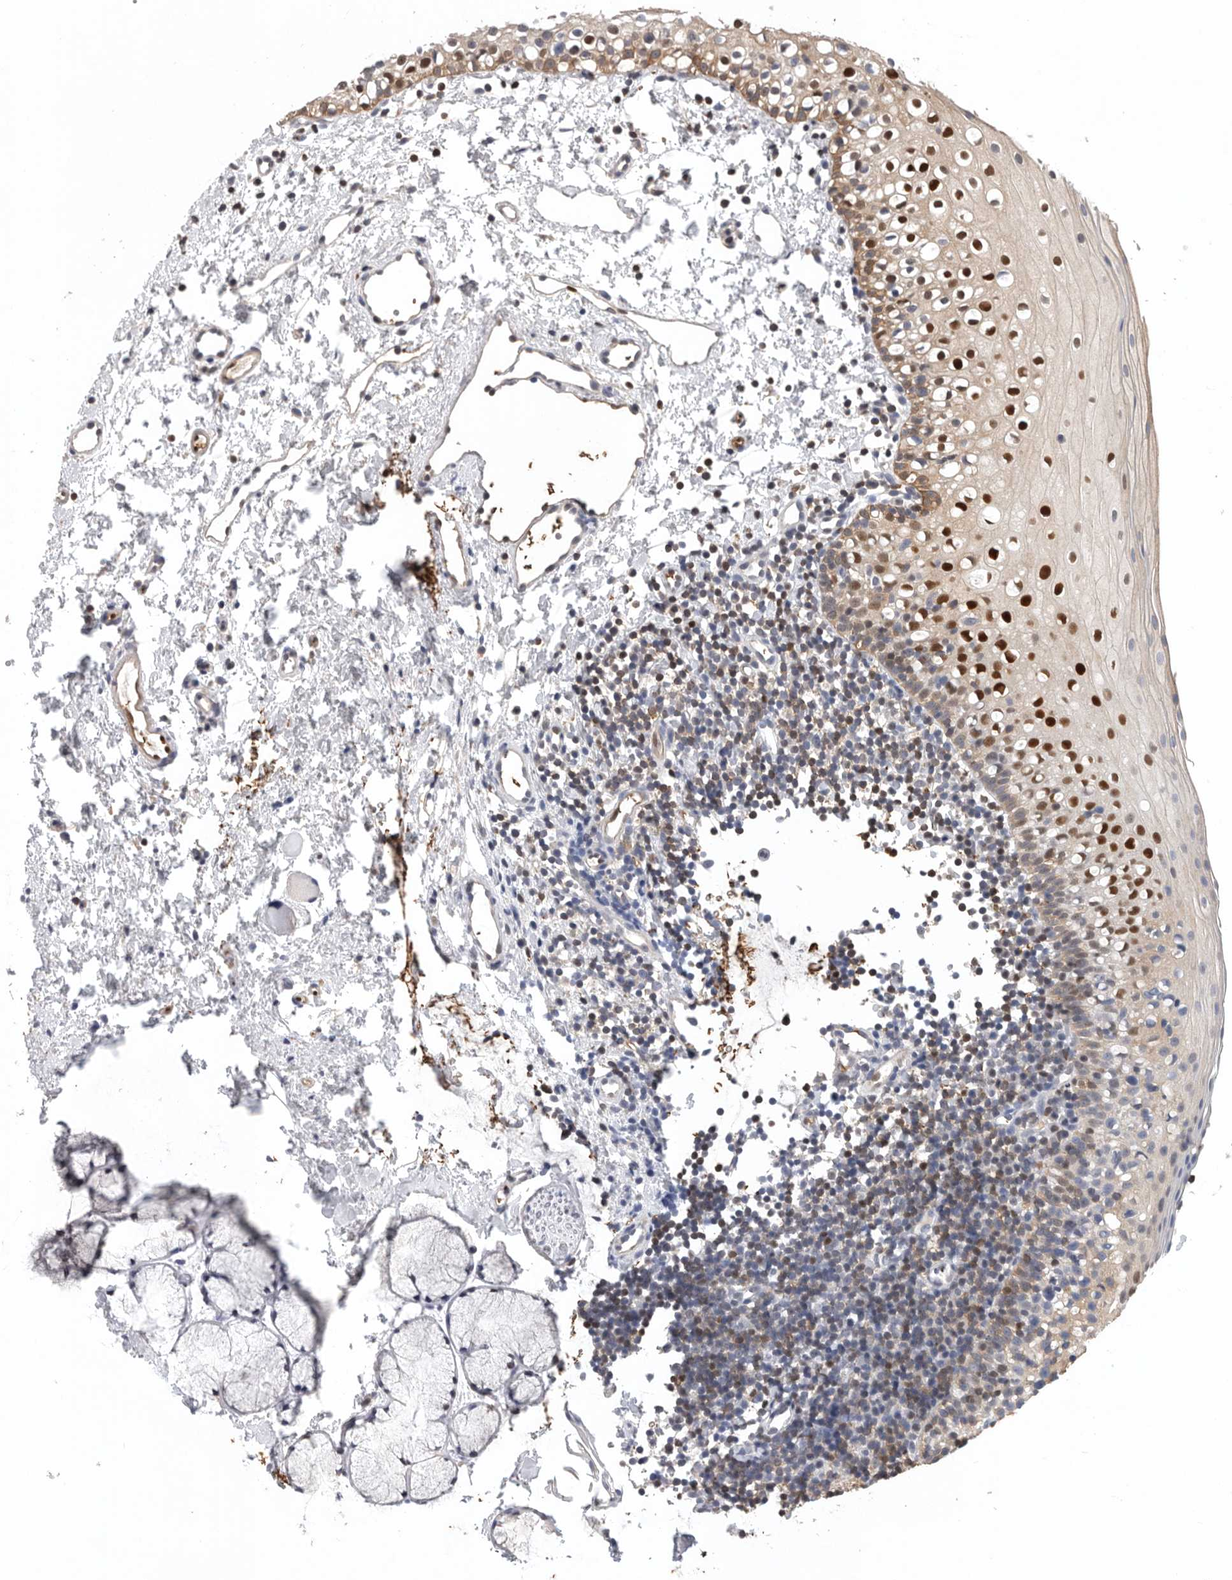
{"staining": {"intensity": "strong", "quantity": "25%-75%", "location": "nuclear"}, "tissue": "oral mucosa", "cell_type": "Squamous epithelial cells", "image_type": "normal", "snomed": [{"axis": "morphology", "description": "Normal tissue, NOS"}, {"axis": "topography", "description": "Oral tissue"}], "caption": "This is a photomicrograph of IHC staining of unremarkable oral mucosa, which shows strong expression in the nuclear of squamous epithelial cells.", "gene": "PDCD4", "patient": {"sex": "male", "age": 28}}